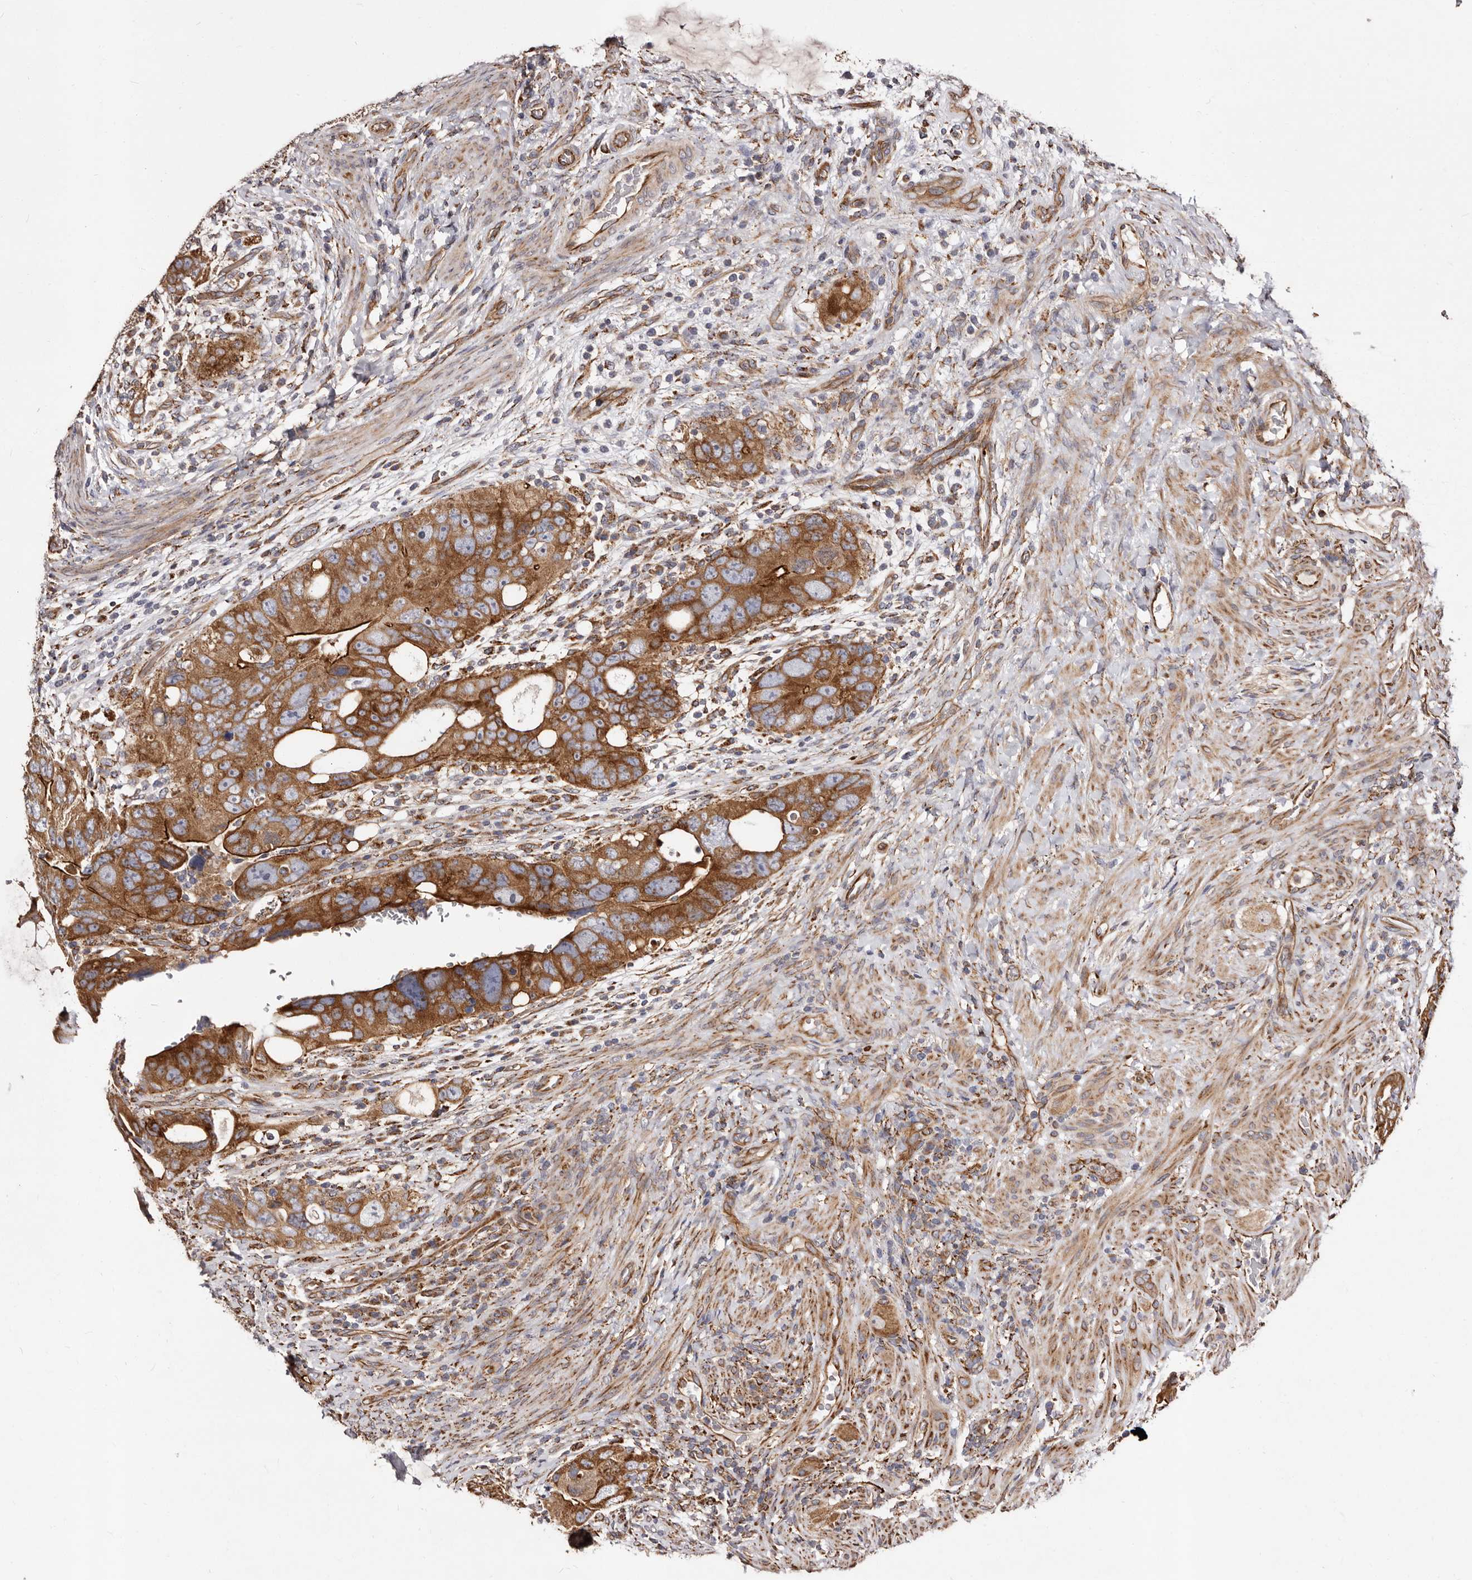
{"staining": {"intensity": "strong", "quantity": ">75%", "location": "cytoplasmic/membranous"}, "tissue": "colorectal cancer", "cell_type": "Tumor cells", "image_type": "cancer", "snomed": [{"axis": "morphology", "description": "Adenocarcinoma, NOS"}, {"axis": "topography", "description": "Rectum"}], "caption": "DAB immunohistochemical staining of human adenocarcinoma (colorectal) displays strong cytoplasmic/membranous protein positivity in approximately >75% of tumor cells. (DAB IHC, brown staining for protein, blue staining for nuclei).", "gene": "LUZP1", "patient": {"sex": "male", "age": 59}}